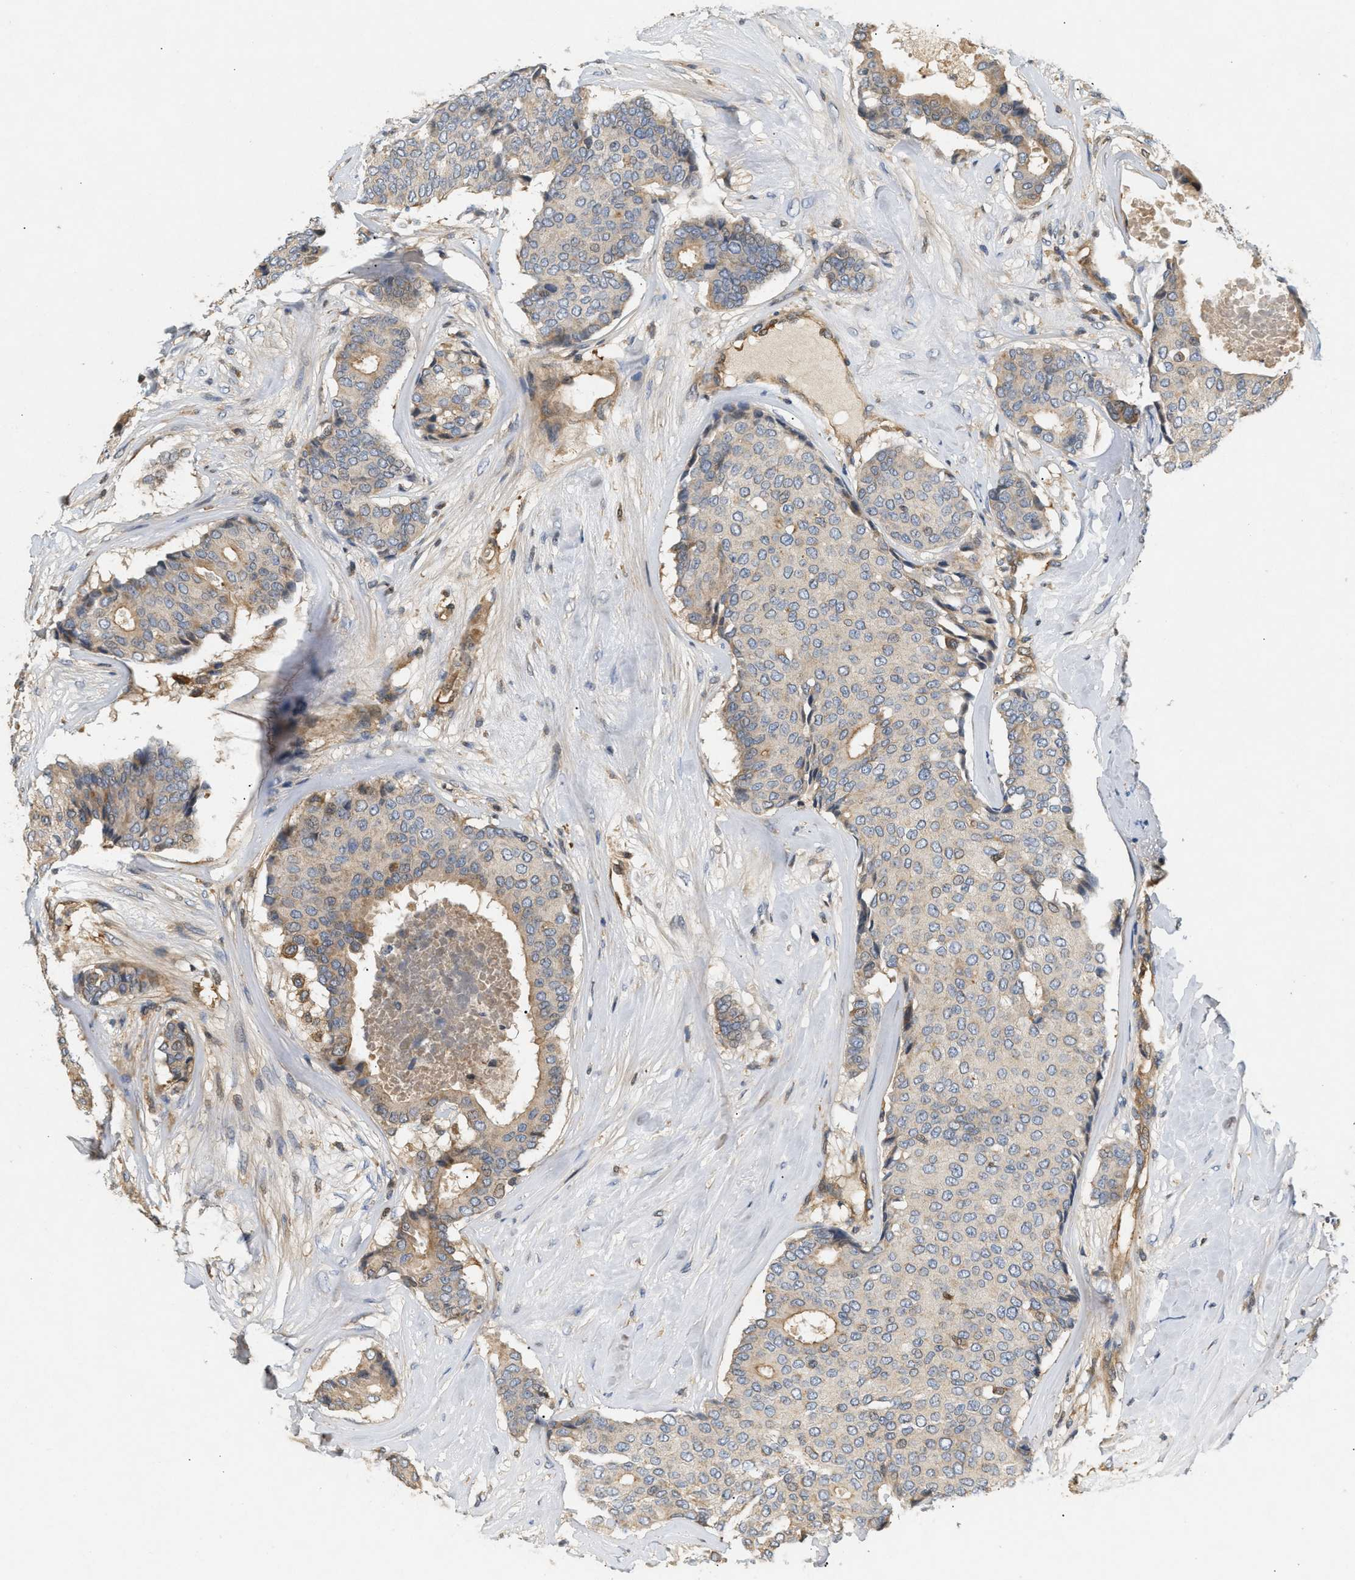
{"staining": {"intensity": "weak", "quantity": "25%-75%", "location": "cytoplasmic/membranous"}, "tissue": "breast cancer", "cell_type": "Tumor cells", "image_type": "cancer", "snomed": [{"axis": "morphology", "description": "Duct carcinoma"}, {"axis": "topography", "description": "Breast"}], "caption": "Human breast invasive ductal carcinoma stained for a protein (brown) exhibits weak cytoplasmic/membranous positive expression in about 25%-75% of tumor cells.", "gene": "FARS2", "patient": {"sex": "female", "age": 75}}